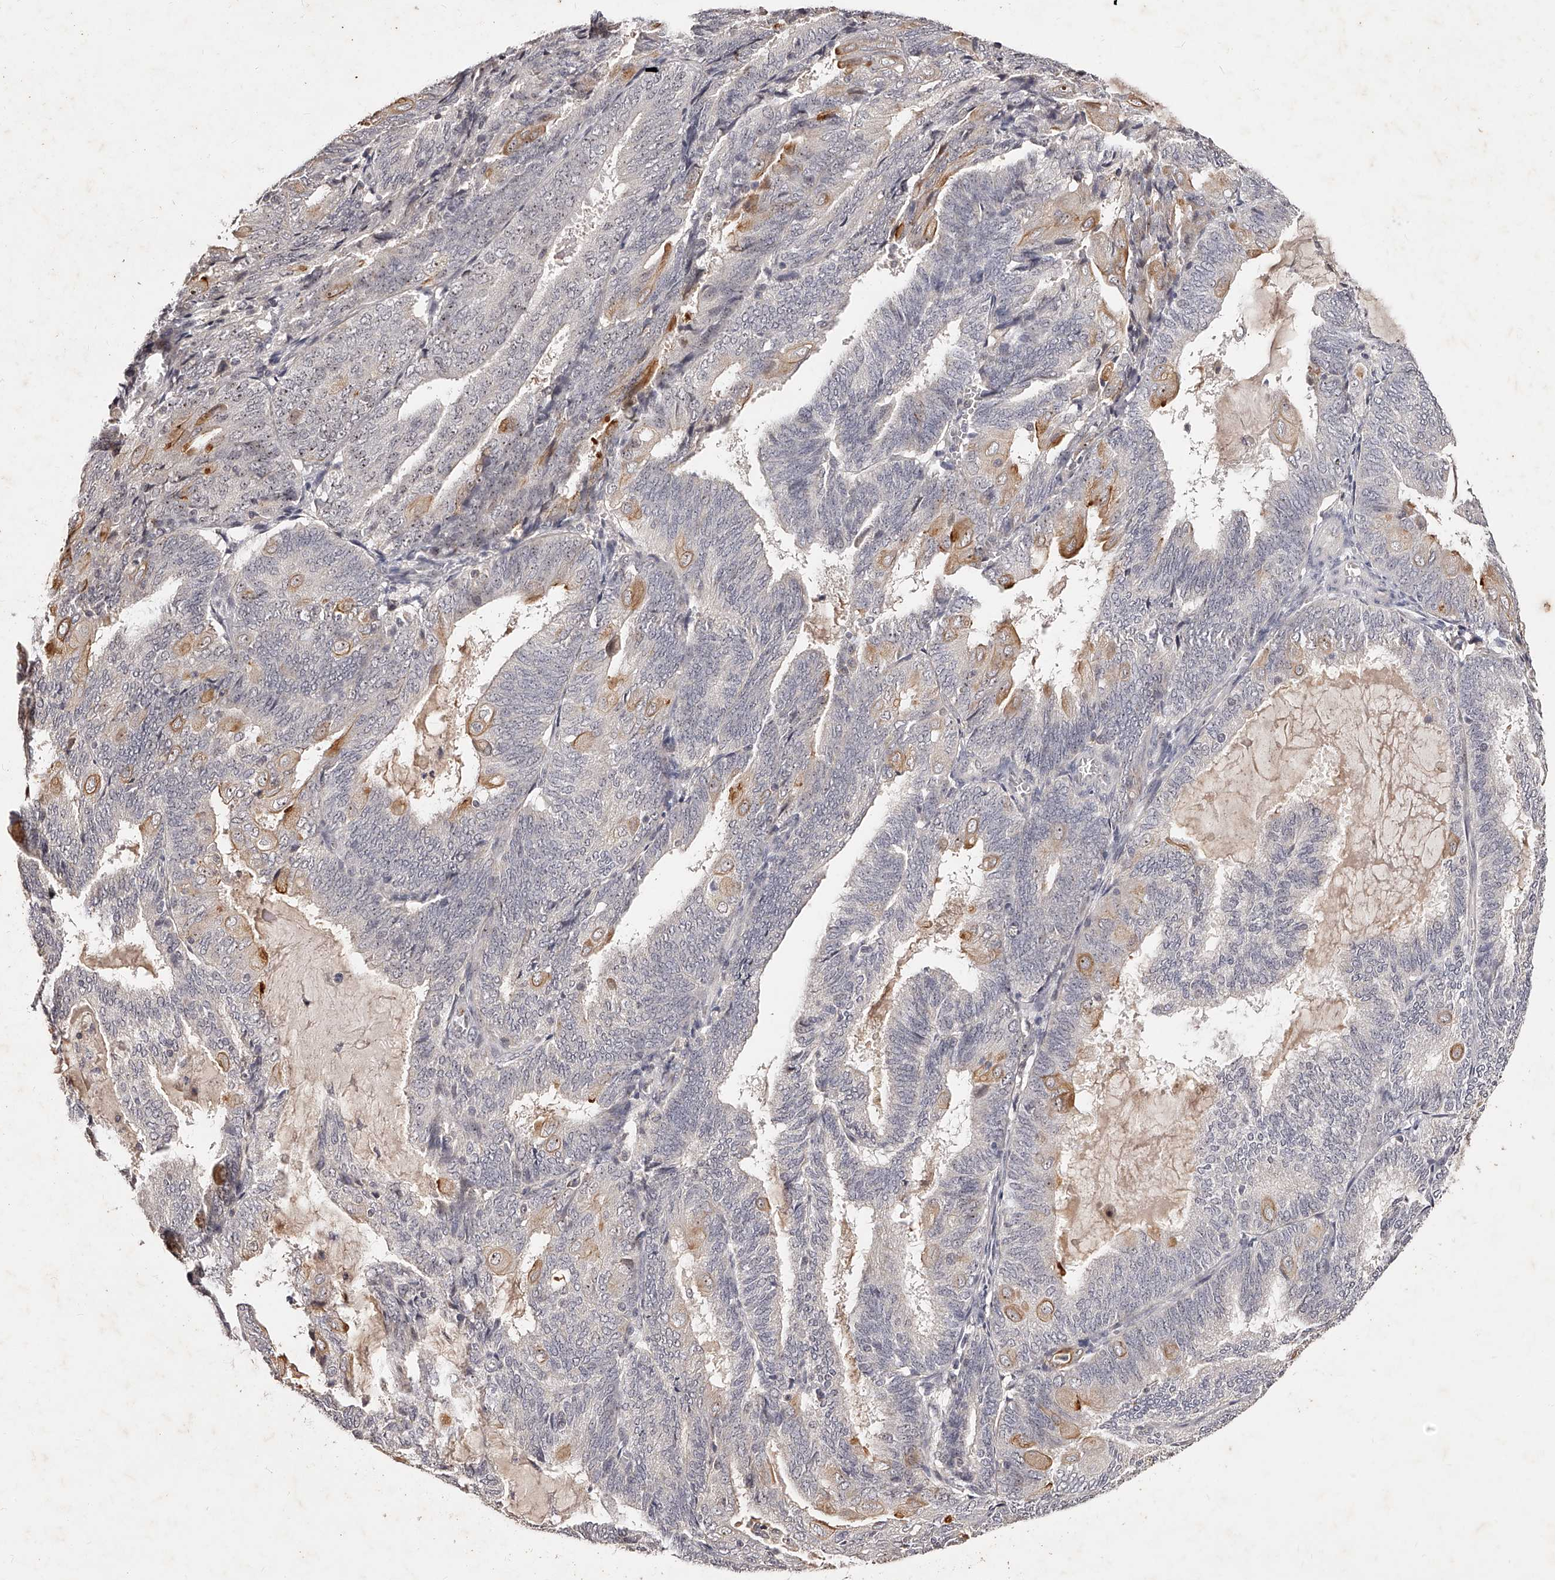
{"staining": {"intensity": "moderate", "quantity": "<25%", "location": "cytoplasmic/membranous"}, "tissue": "endometrial cancer", "cell_type": "Tumor cells", "image_type": "cancer", "snomed": [{"axis": "morphology", "description": "Adenocarcinoma, NOS"}, {"axis": "topography", "description": "Endometrium"}], "caption": "Endometrial cancer (adenocarcinoma) stained with immunohistochemistry demonstrates moderate cytoplasmic/membranous staining in about <25% of tumor cells.", "gene": "PHACTR1", "patient": {"sex": "female", "age": 81}}